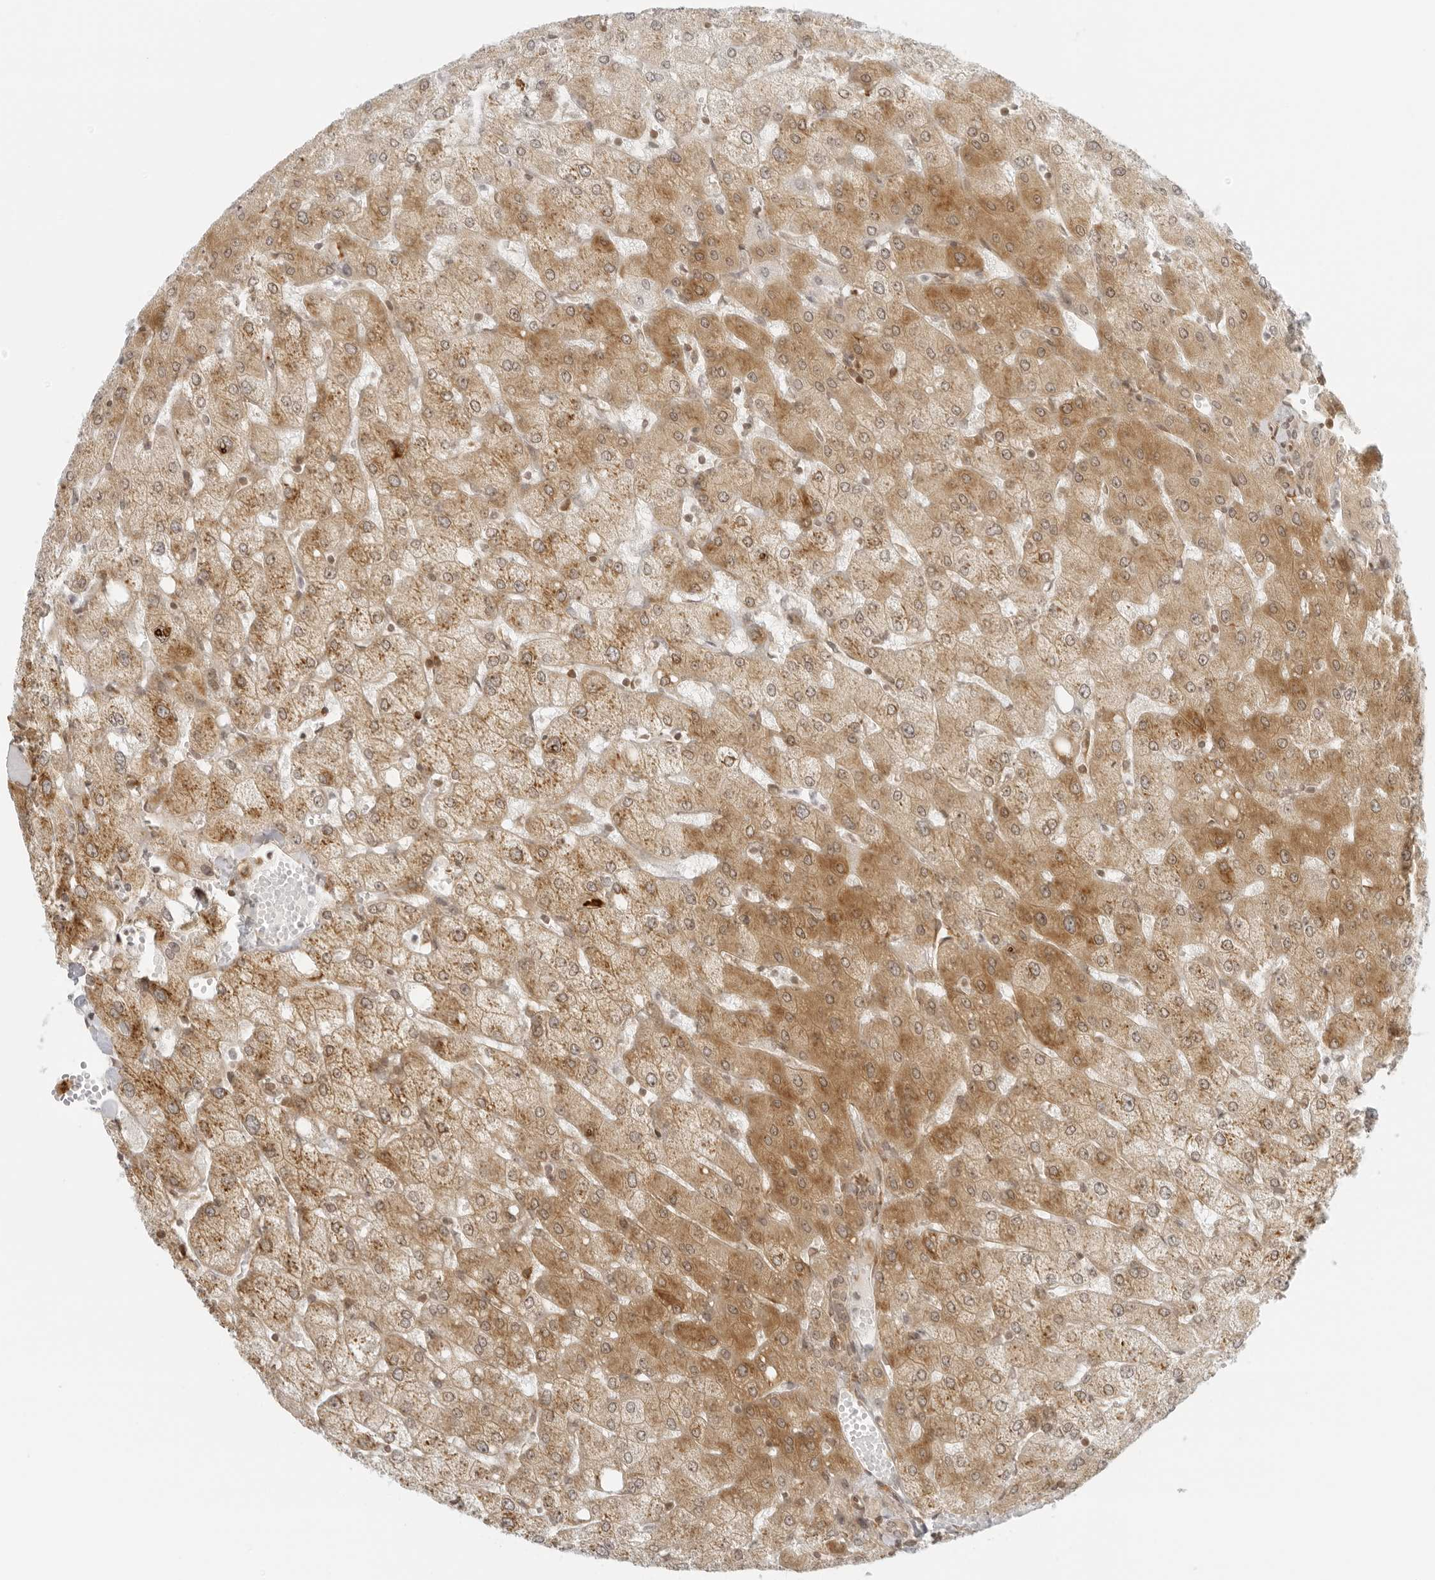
{"staining": {"intensity": "weak", "quantity": ">75%", "location": "cytoplasmic/membranous,nuclear"}, "tissue": "liver", "cell_type": "Cholangiocytes", "image_type": "normal", "snomed": [{"axis": "morphology", "description": "Normal tissue, NOS"}, {"axis": "topography", "description": "Liver"}], "caption": "Protein staining shows weak cytoplasmic/membranous,nuclear staining in approximately >75% of cholangiocytes in unremarkable liver. The staining is performed using DAB brown chromogen to label protein expression. The nuclei are counter-stained blue using hematoxylin.", "gene": "EIF4G1", "patient": {"sex": "female", "age": 54}}